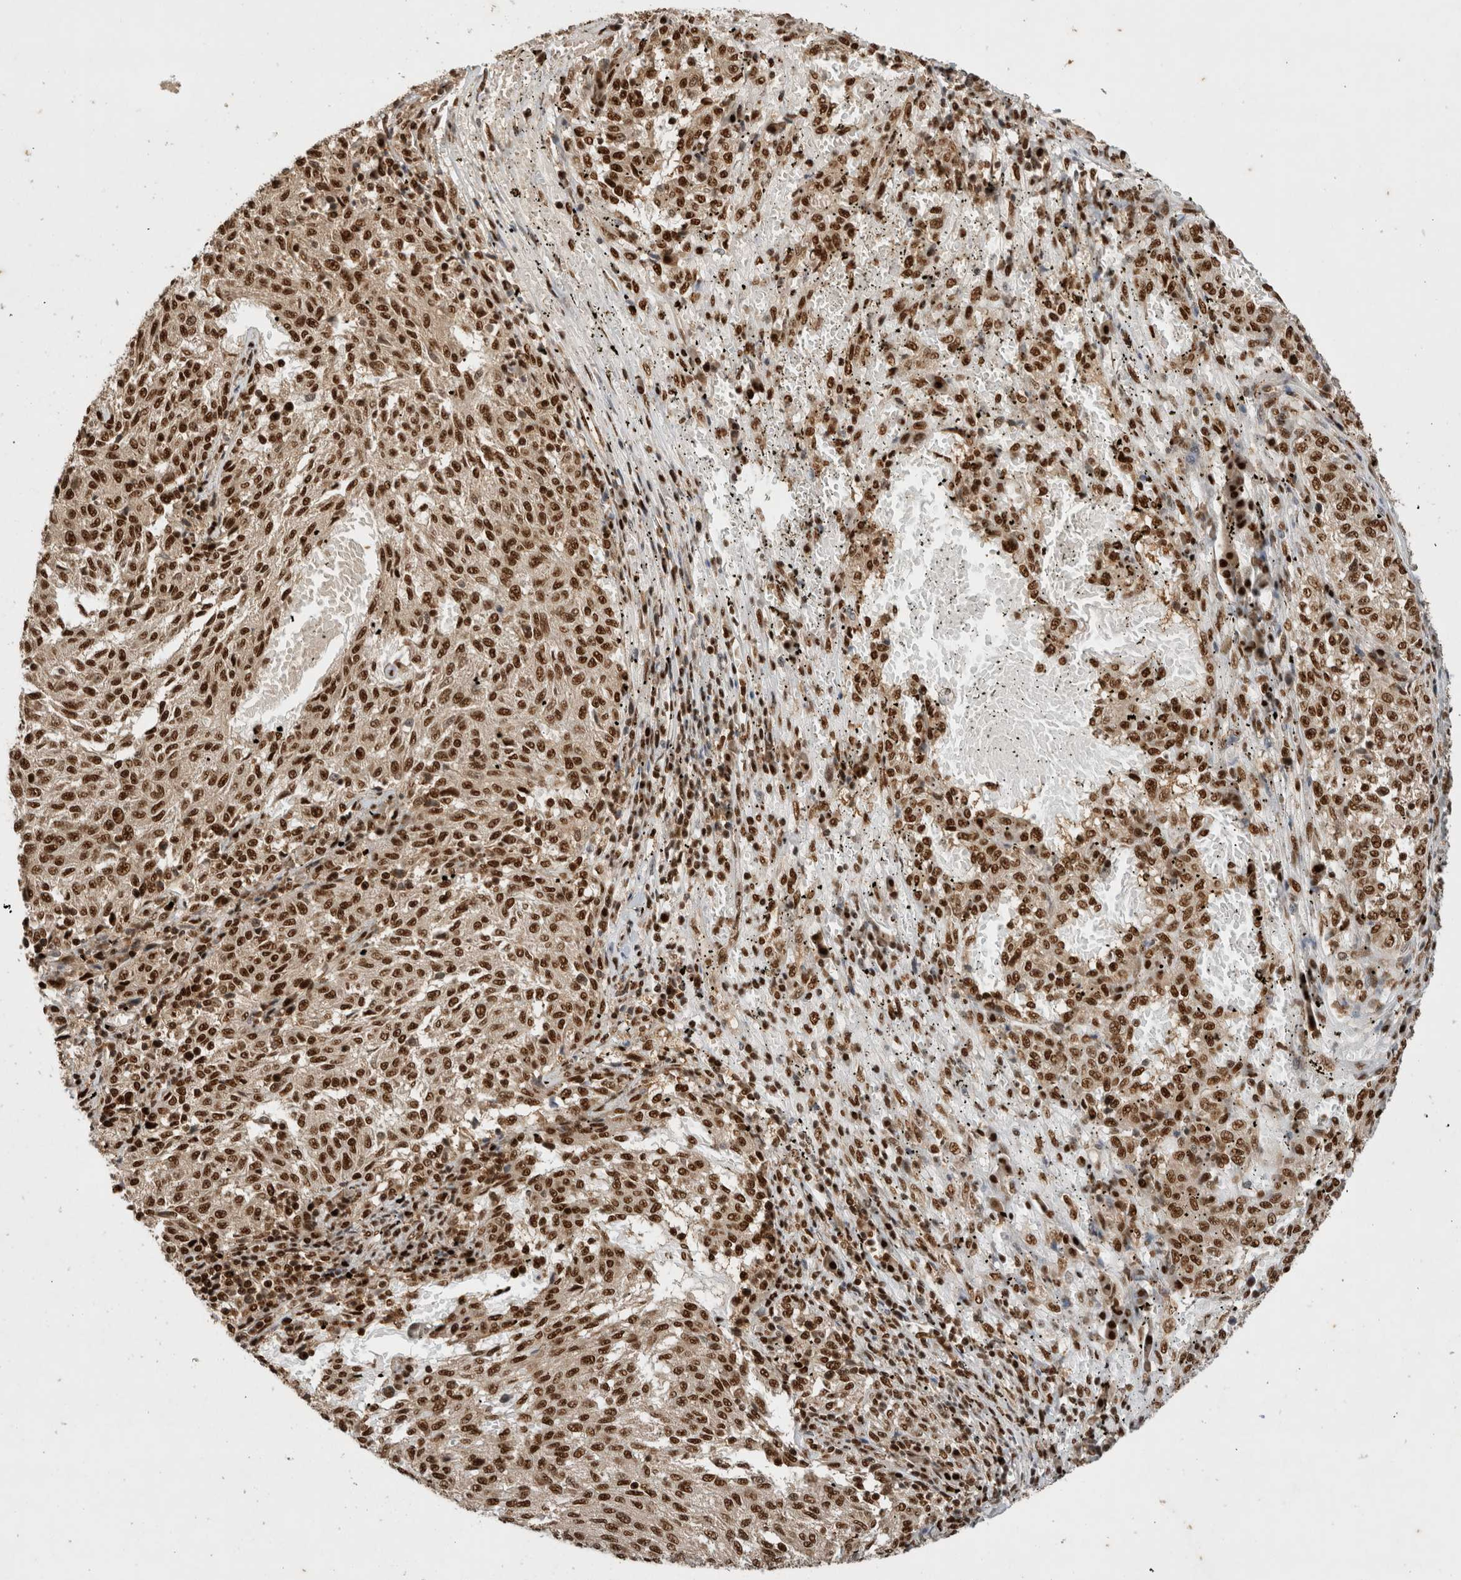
{"staining": {"intensity": "strong", "quantity": ">75%", "location": "nuclear"}, "tissue": "melanoma", "cell_type": "Tumor cells", "image_type": "cancer", "snomed": [{"axis": "morphology", "description": "Malignant melanoma, NOS"}, {"axis": "topography", "description": "Skin"}], "caption": "Melanoma tissue shows strong nuclear staining in approximately >75% of tumor cells, visualized by immunohistochemistry.", "gene": "SNRNP40", "patient": {"sex": "female", "age": 72}}